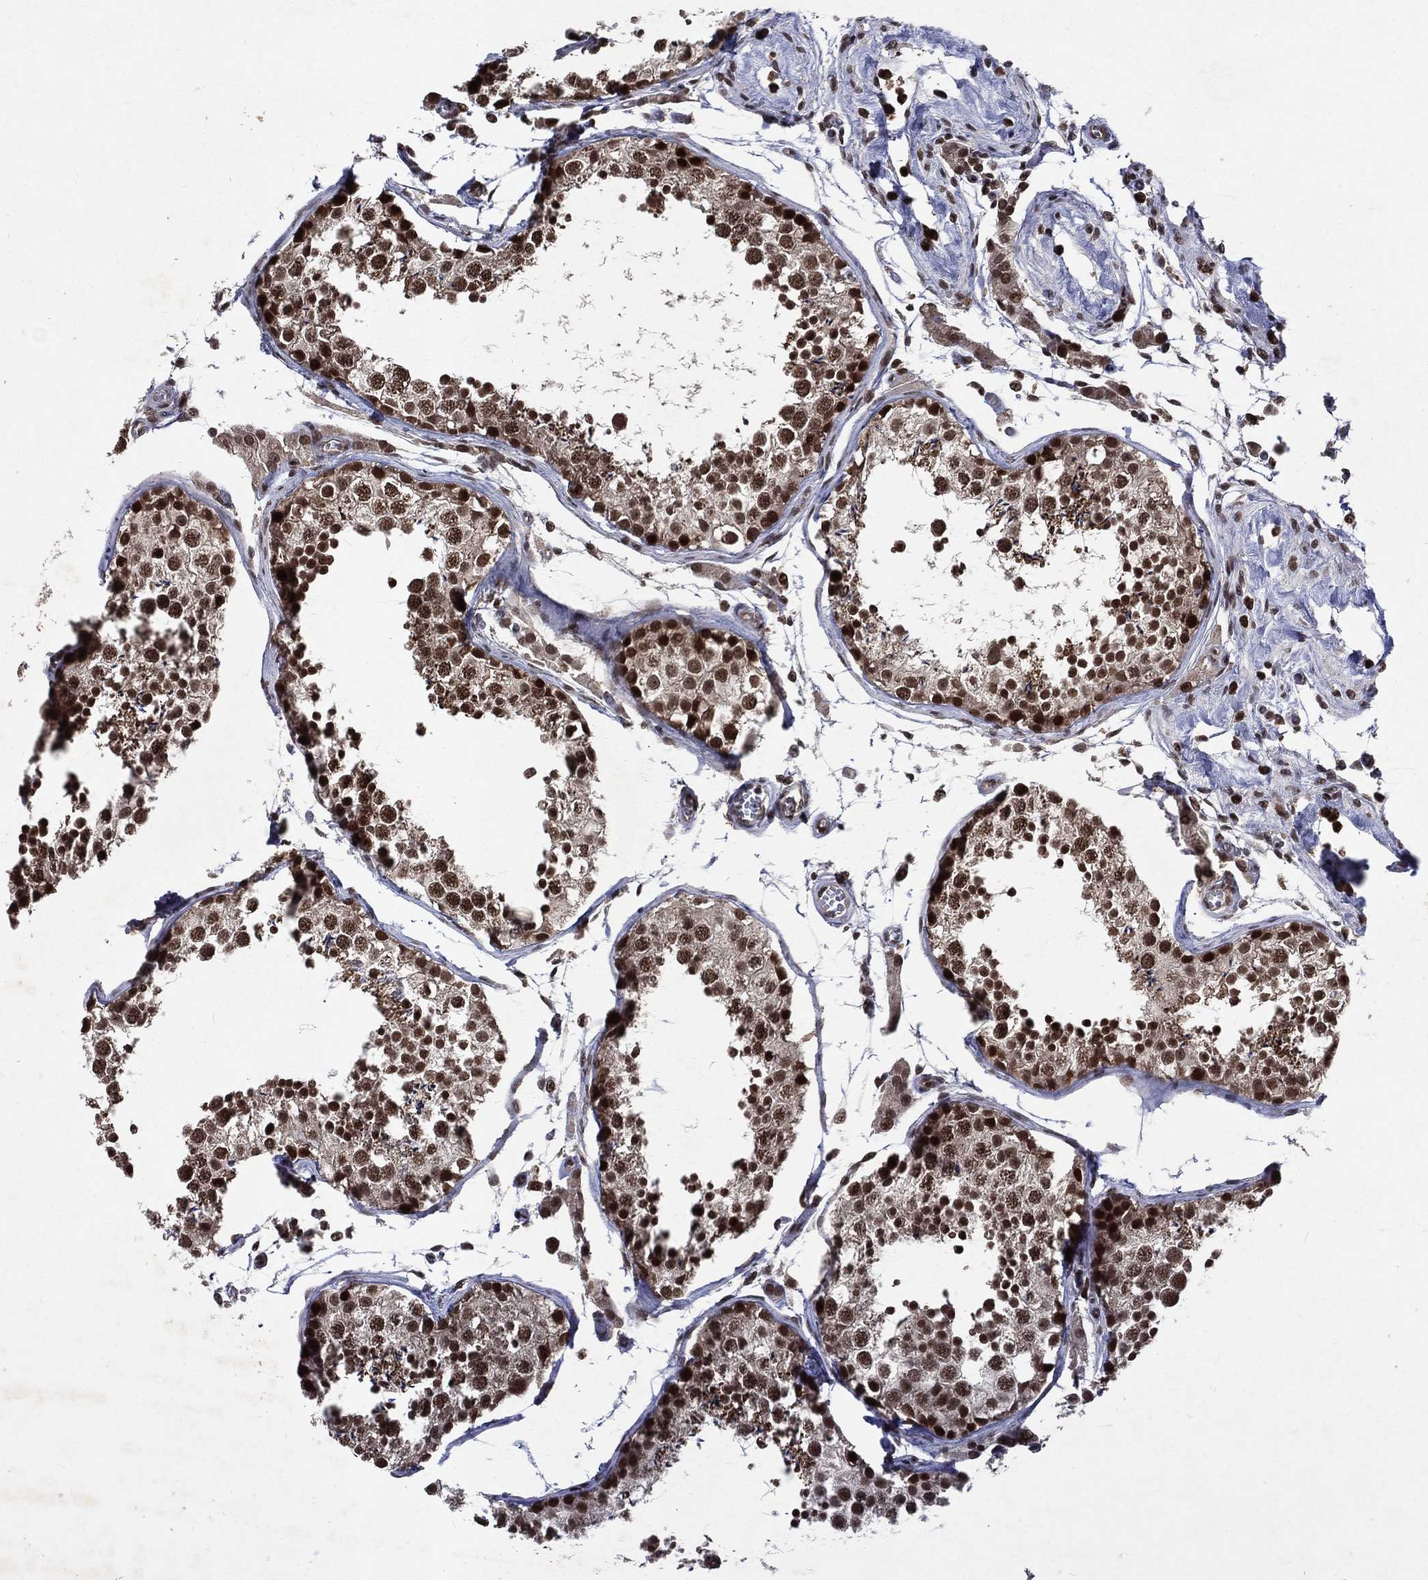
{"staining": {"intensity": "strong", "quantity": ">75%", "location": "nuclear"}, "tissue": "testis", "cell_type": "Cells in seminiferous ducts", "image_type": "normal", "snomed": [{"axis": "morphology", "description": "Normal tissue, NOS"}, {"axis": "topography", "description": "Testis"}], "caption": "DAB (3,3'-diaminobenzidine) immunohistochemical staining of normal testis shows strong nuclear protein positivity in approximately >75% of cells in seminiferous ducts.", "gene": "DMAP1", "patient": {"sex": "male", "age": 29}}